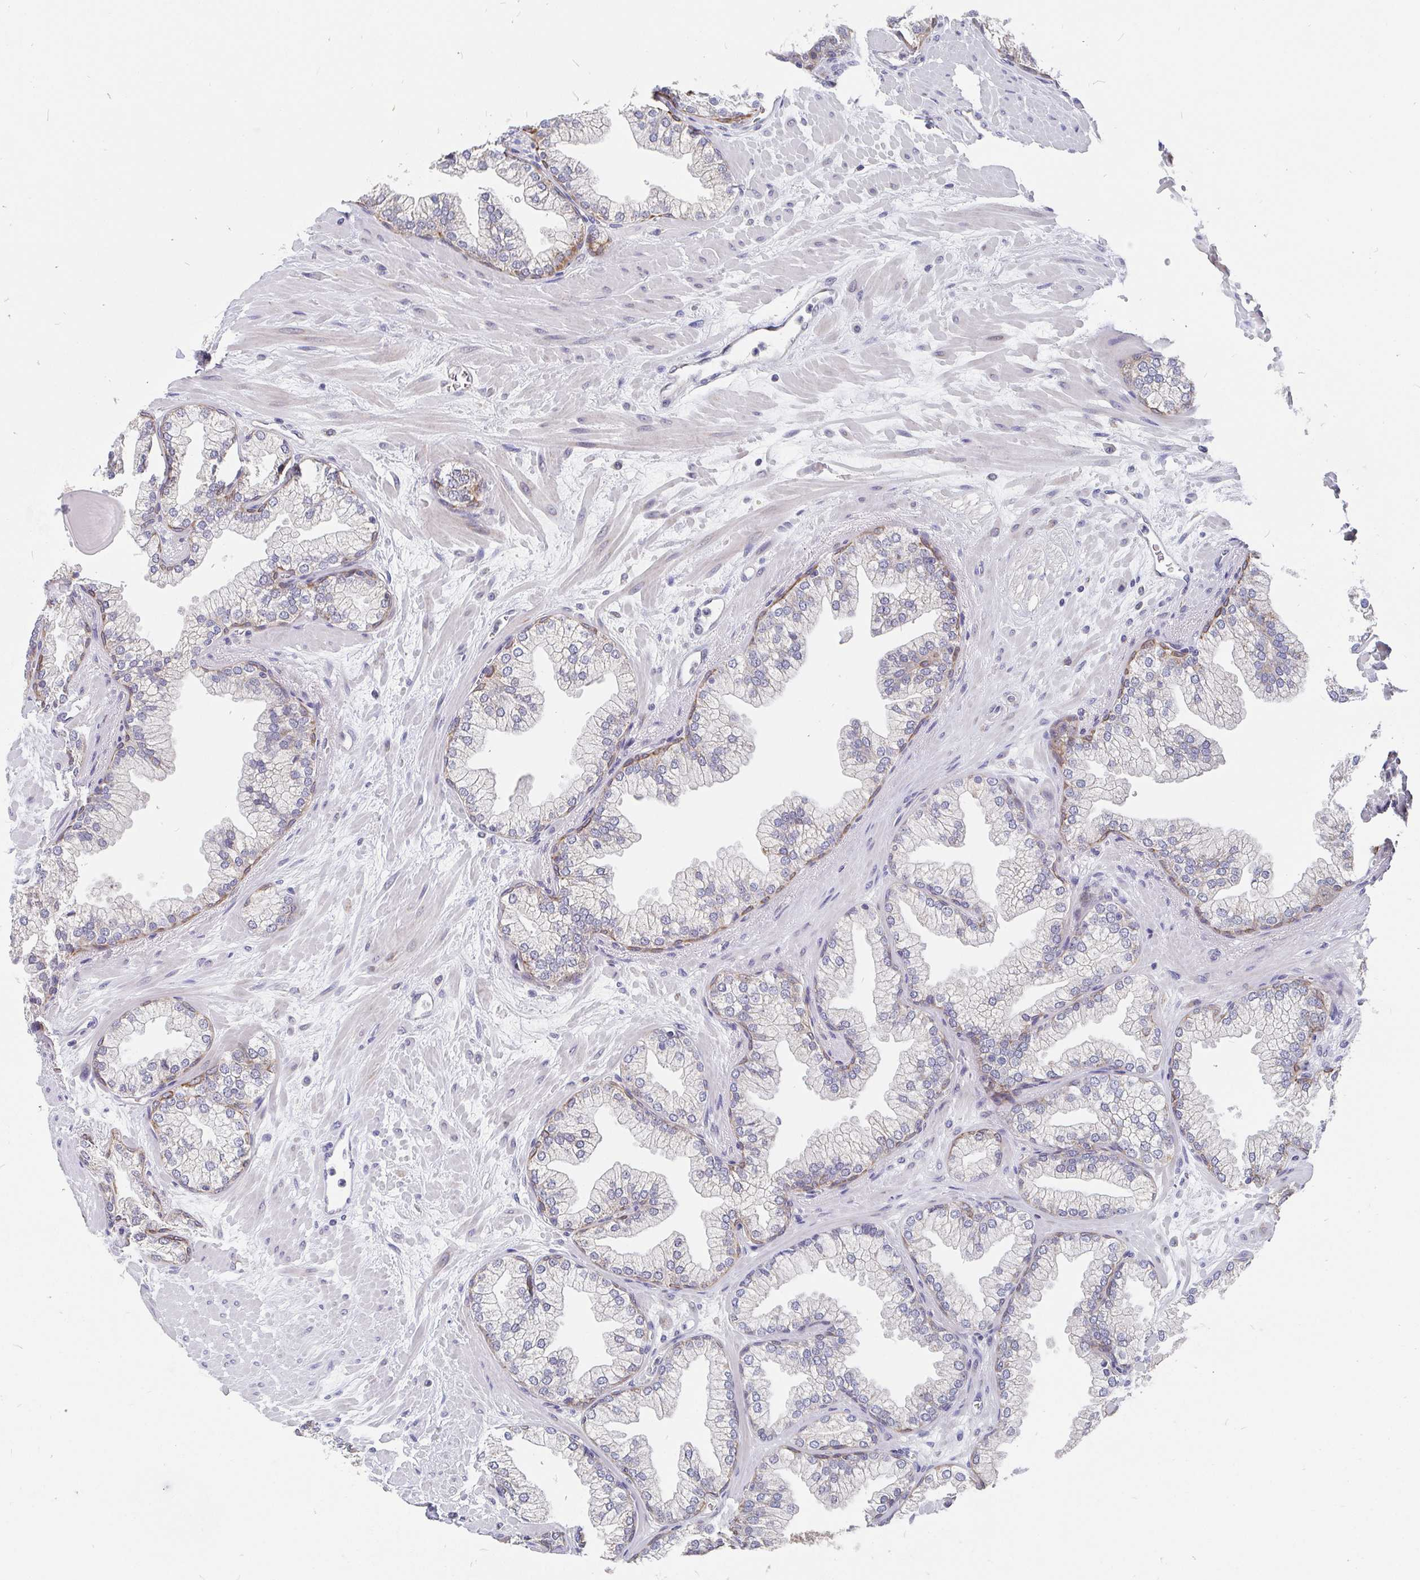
{"staining": {"intensity": "weak", "quantity": "25%-75%", "location": "cytoplasmic/membranous"}, "tissue": "prostate", "cell_type": "Glandular cells", "image_type": "normal", "snomed": [{"axis": "morphology", "description": "Normal tissue, NOS"}, {"axis": "topography", "description": "Prostate"}, {"axis": "topography", "description": "Peripheral nerve tissue"}], "caption": "Prostate was stained to show a protein in brown. There is low levels of weak cytoplasmic/membranous expression in approximately 25%-75% of glandular cells. The protein is shown in brown color, while the nuclei are stained blue.", "gene": "PDF", "patient": {"sex": "male", "age": 61}}